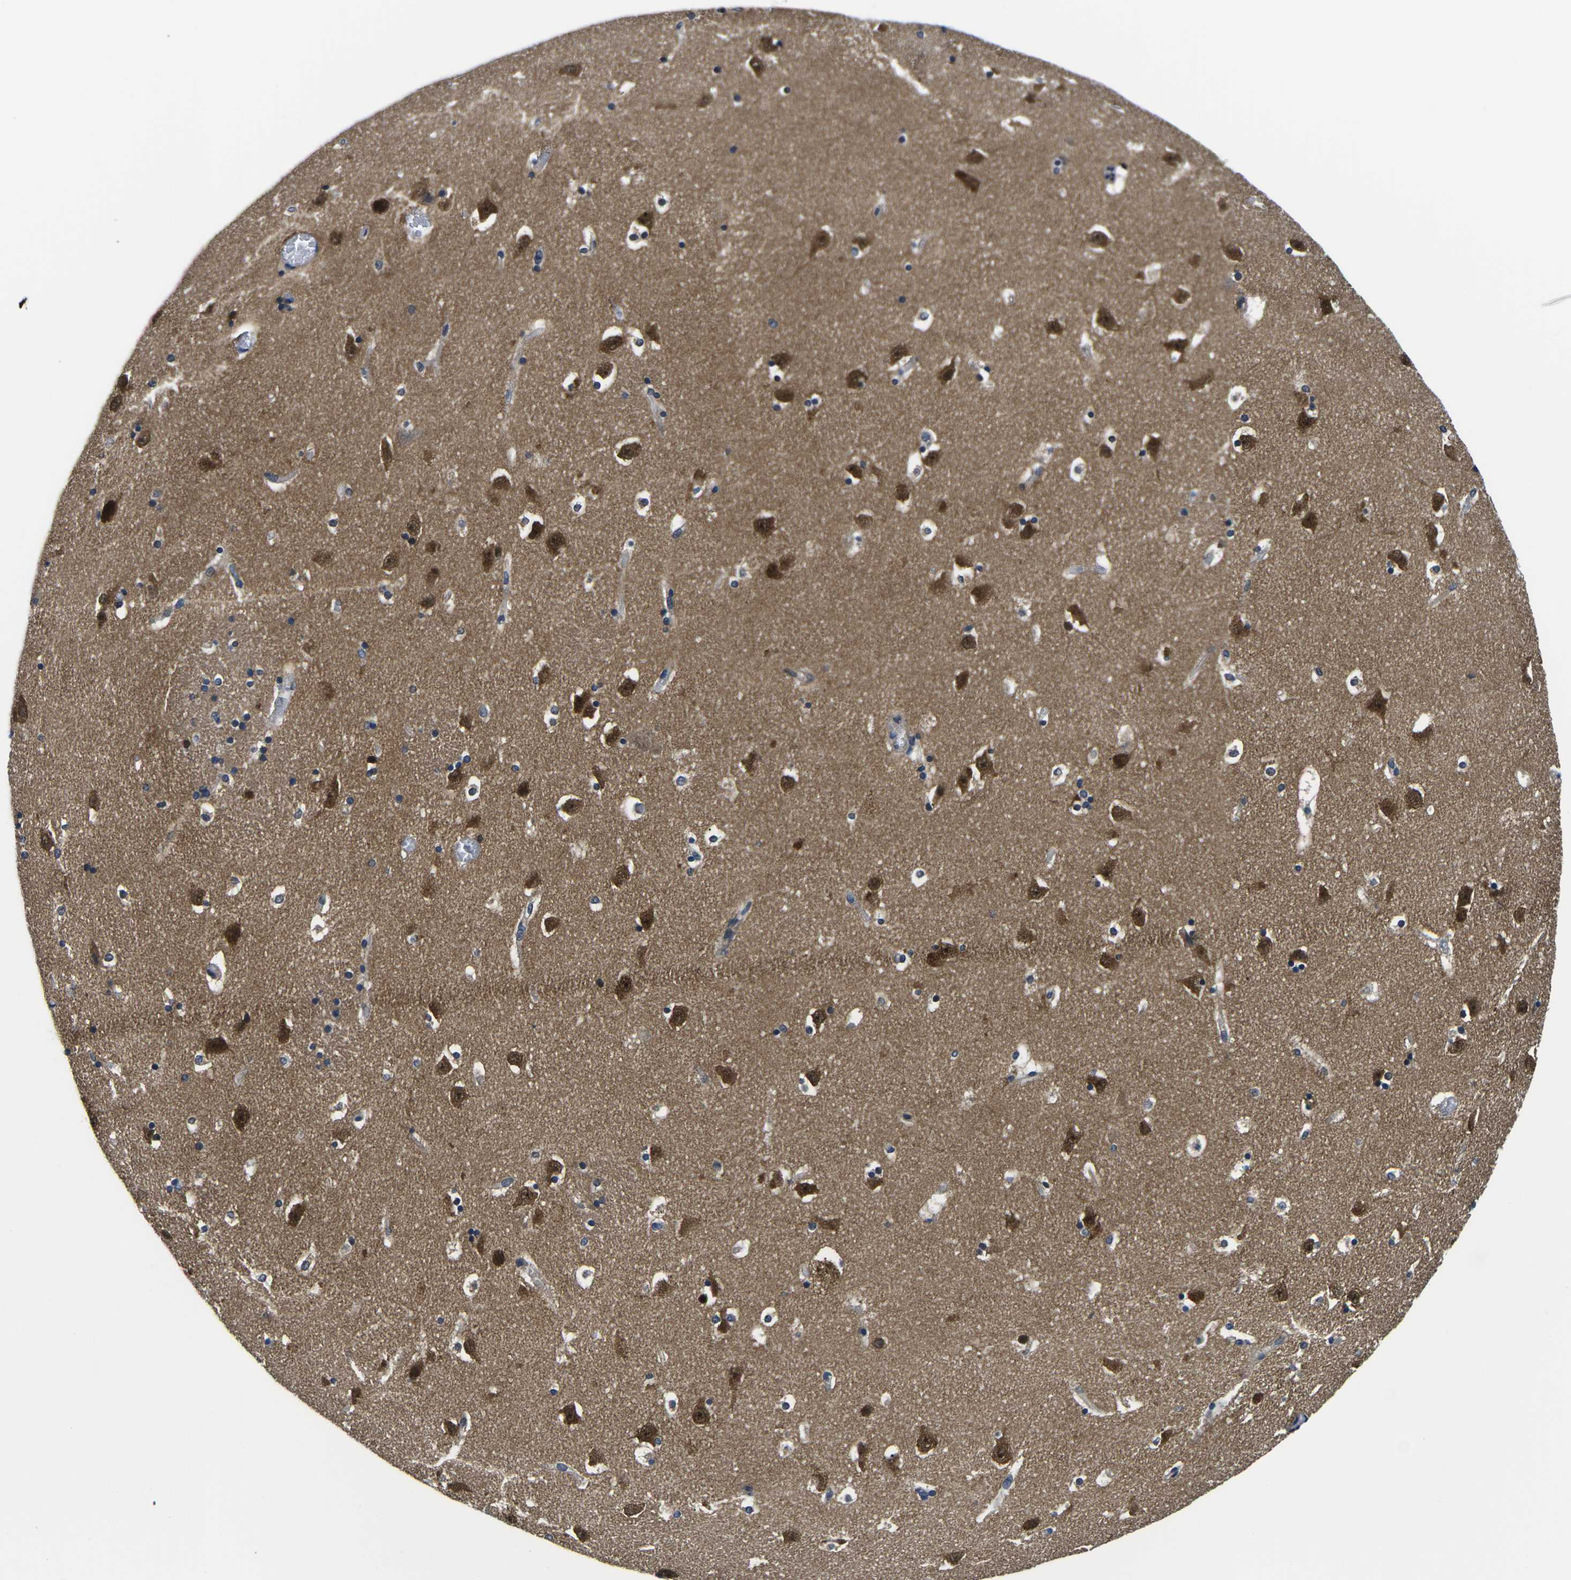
{"staining": {"intensity": "moderate", "quantity": "<25%", "location": "cytoplasmic/membranous"}, "tissue": "caudate", "cell_type": "Glial cells", "image_type": "normal", "snomed": [{"axis": "morphology", "description": "Normal tissue, NOS"}, {"axis": "topography", "description": "Lateral ventricle wall"}], "caption": "An immunohistochemistry histopathology image of unremarkable tissue is shown. Protein staining in brown labels moderate cytoplasmic/membranous positivity in caudate within glial cells.", "gene": "GSK3B", "patient": {"sex": "male", "age": 45}}